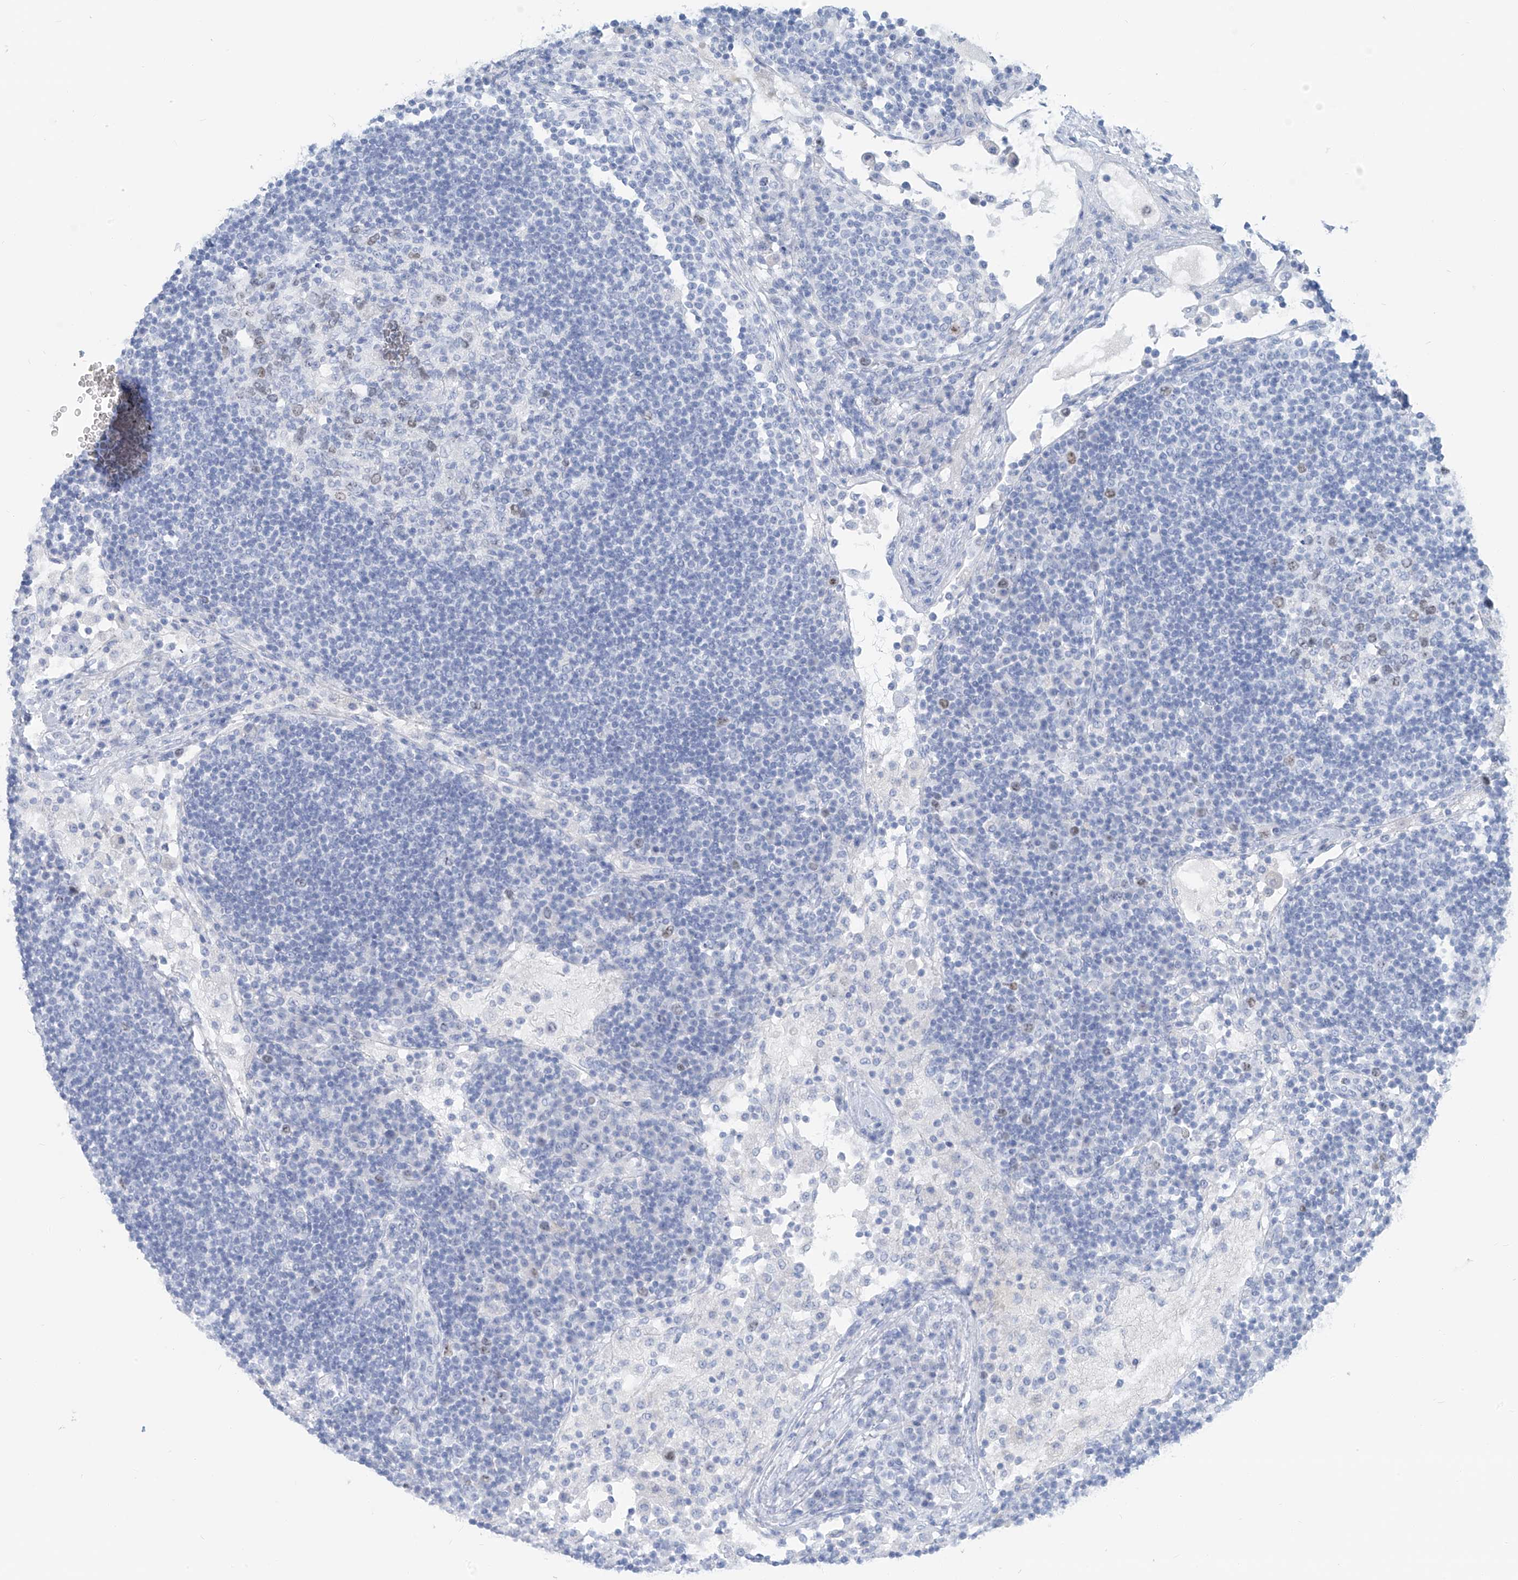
{"staining": {"intensity": "weak", "quantity": "<25%", "location": "nuclear"}, "tissue": "lymph node", "cell_type": "Germinal center cells", "image_type": "normal", "snomed": [{"axis": "morphology", "description": "Normal tissue, NOS"}, {"axis": "topography", "description": "Lymph node"}], "caption": "IHC of normal human lymph node displays no positivity in germinal center cells.", "gene": "SGO2", "patient": {"sex": "female", "age": 53}}